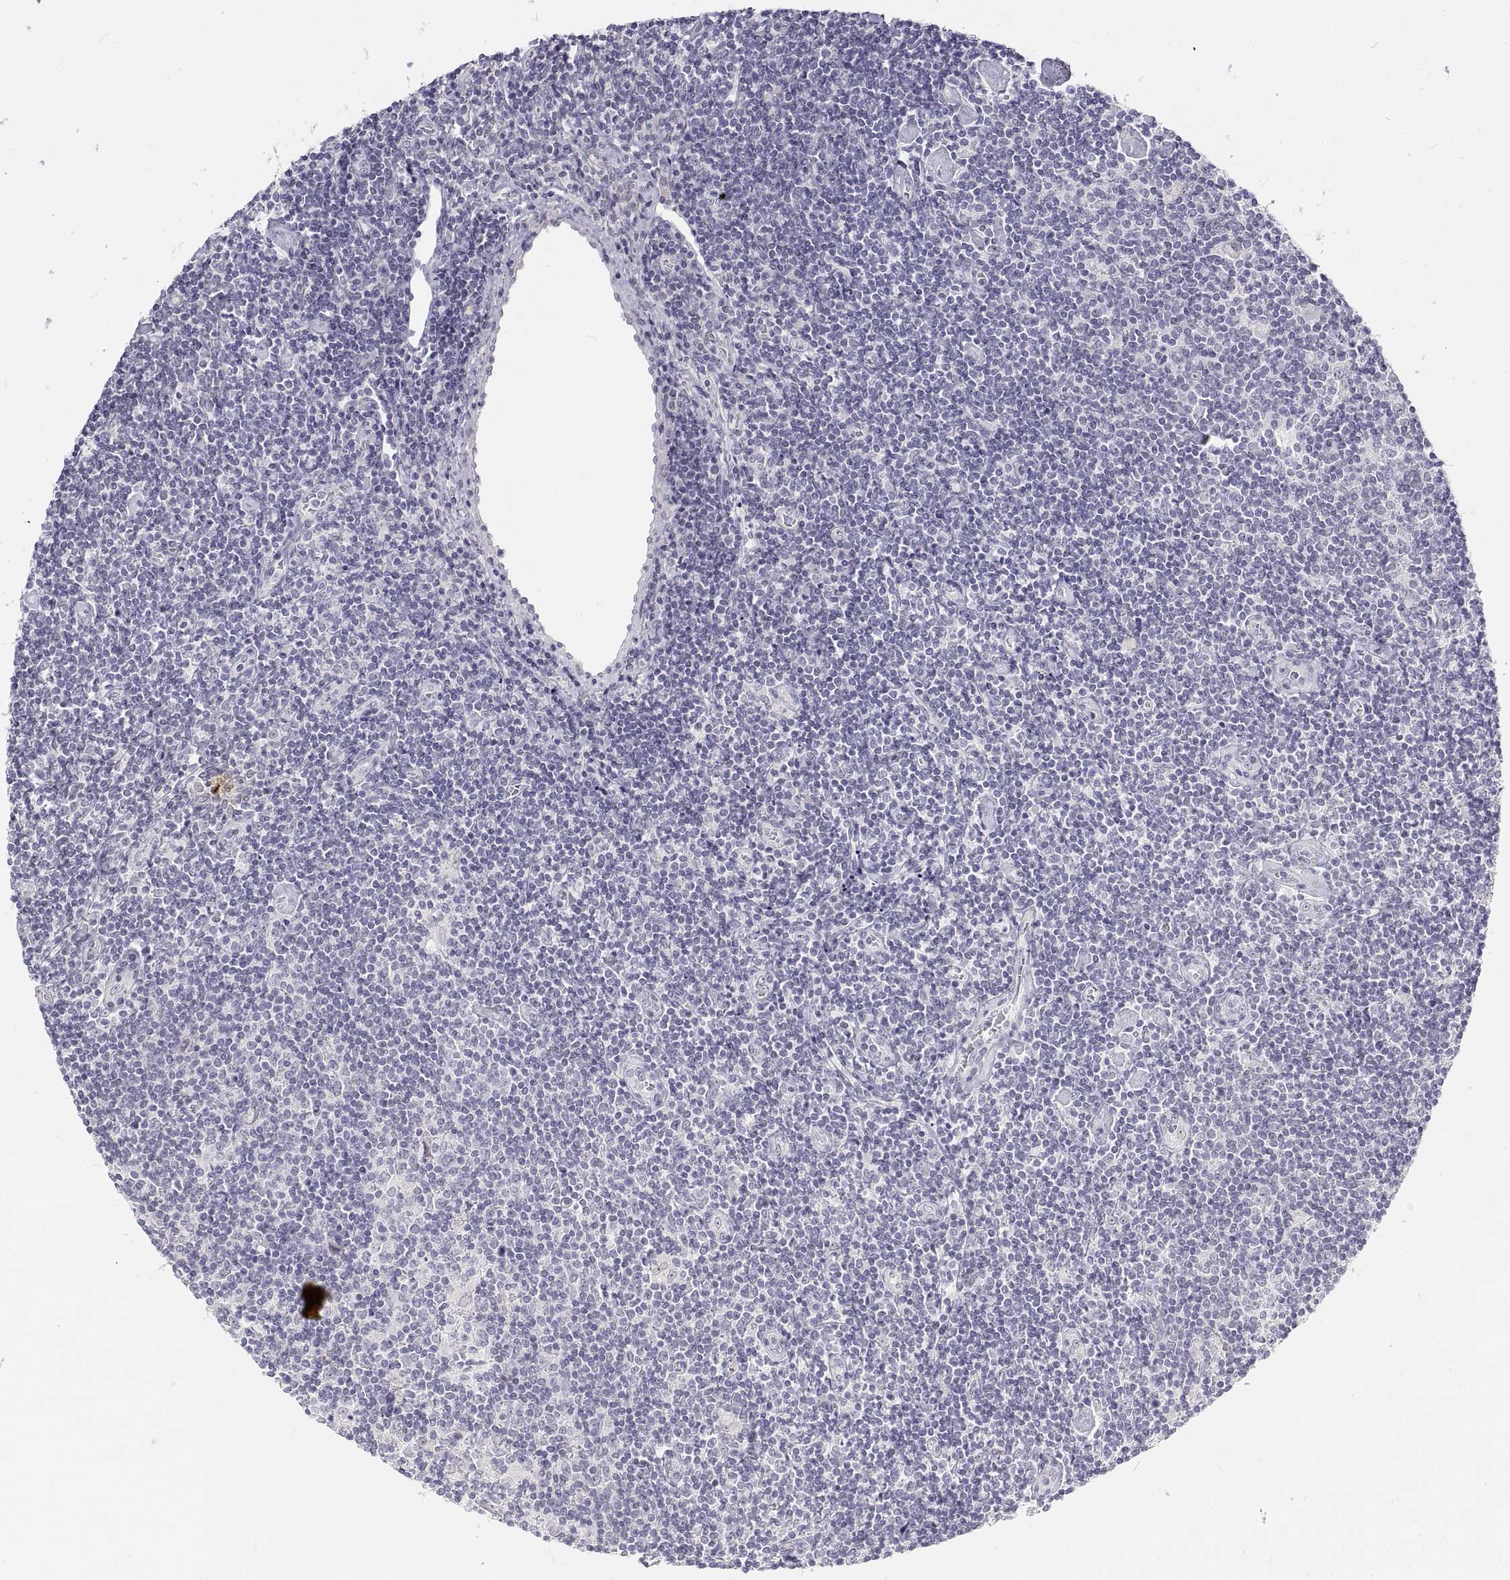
{"staining": {"intensity": "negative", "quantity": "none", "location": "none"}, "tissue": "lymphoma", "cell_type": "Tumor cells", "image_type": "cancer", "snomed": [{"axis": "morphology", "description": "Hodgkin's disease, NOS"}, {"axis": "topography", "description": "Lymph node"}], "caption": "High power microscopy photomicrograph of an IHC photomicrograph of Hodgkin's disease, revealing no significant positivity in tumor cells.", "gene": "ANO2", "patient": {"sex": "male", "age": 40}}